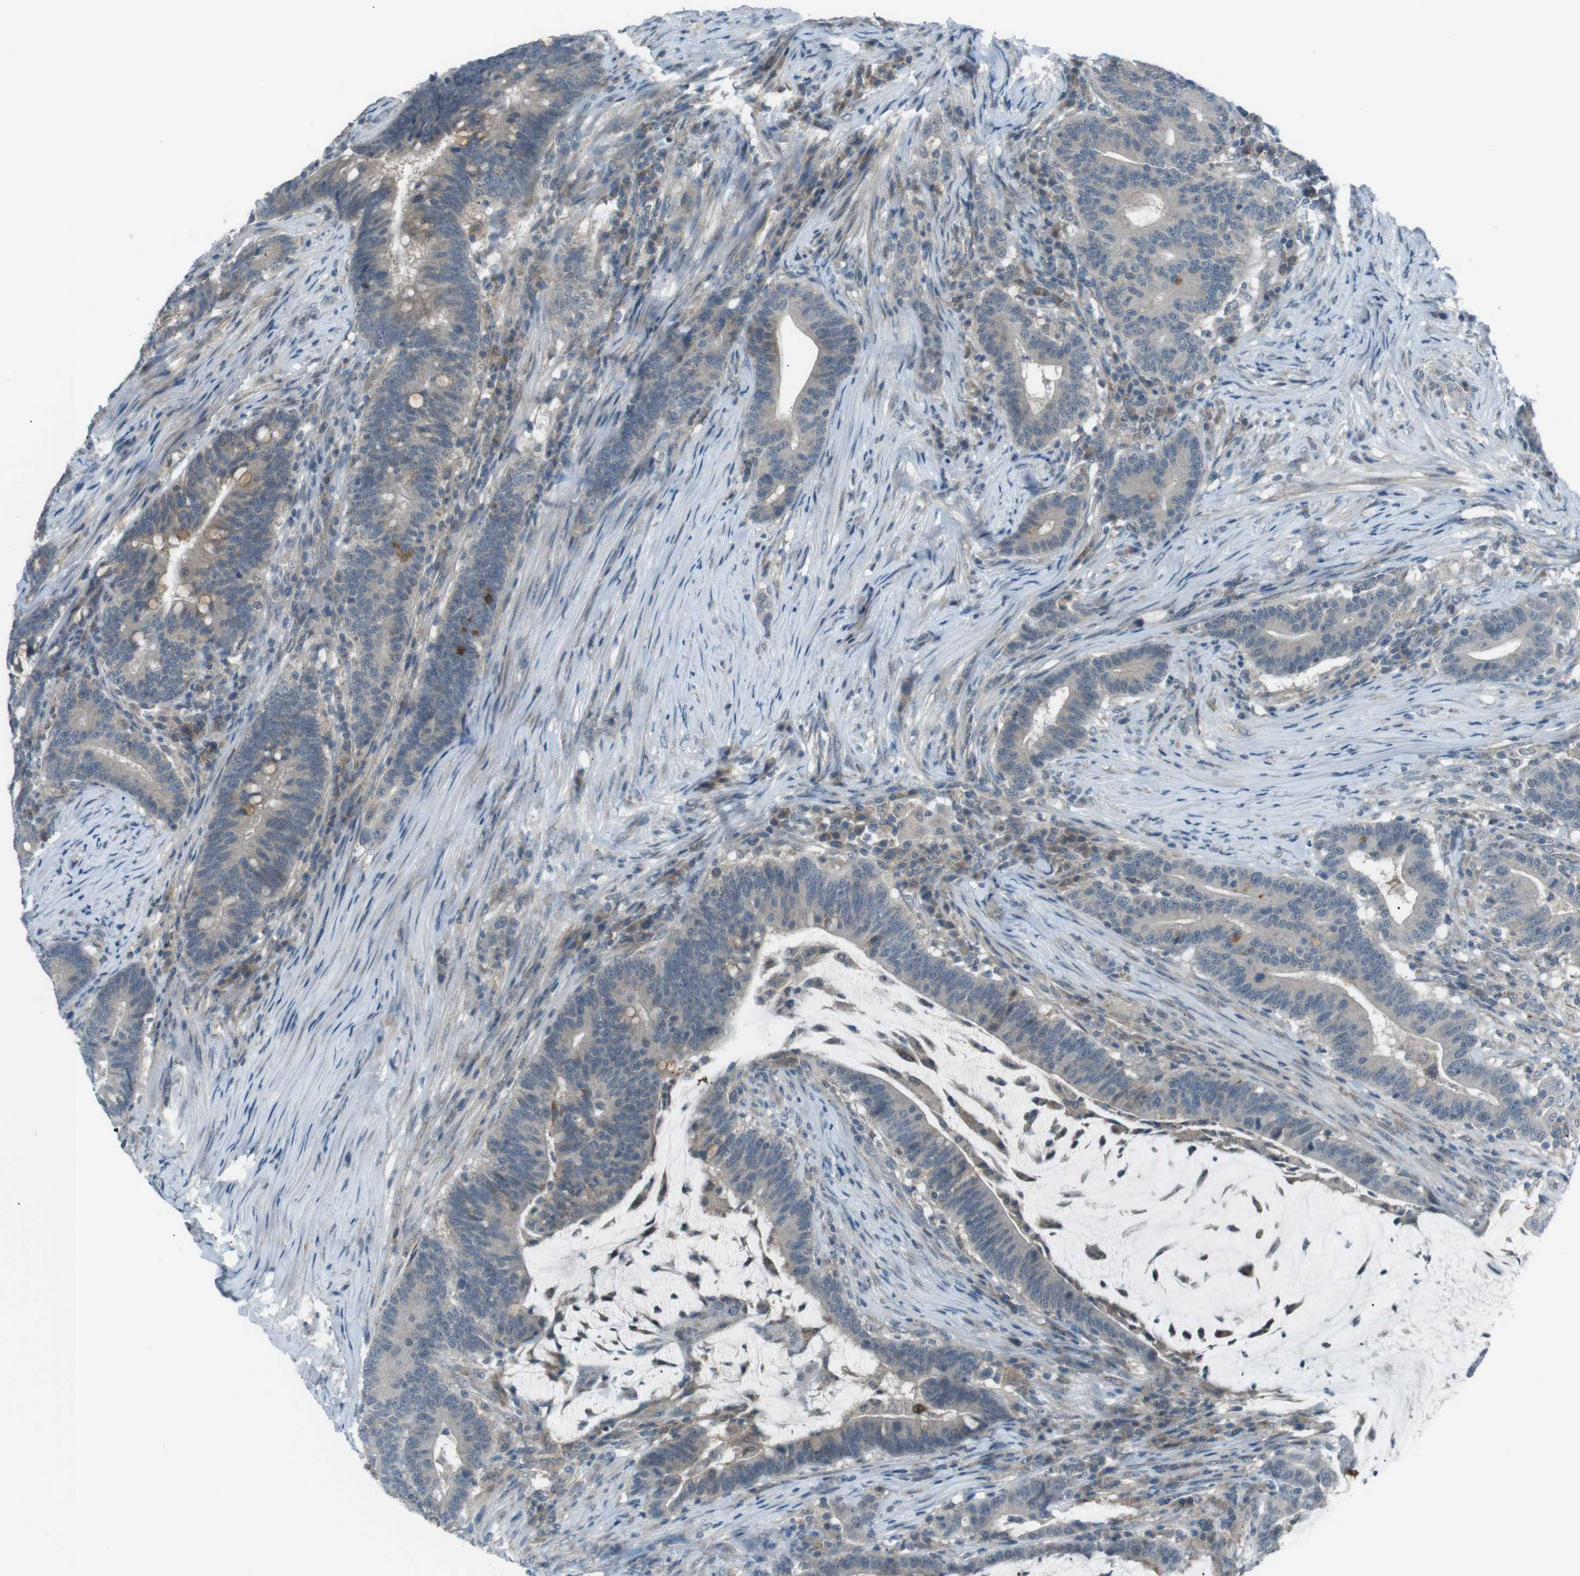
{"staining": {"intensity": "weak", "quantity": "<25%", "location": "cytoplasmic/membranous"}, "tissue": "colorectal cancer", "cell_type": "Tumor cells", "image_type": "cancer", "snomed": [{"axis": "morphology", "description": "Normal tissue, NOS"}, {"axis": "morphology", "description": "Adenocarcinoma, NOS"}, {"axis": "topography", "description": "Colon"}], "caption": "A high-resolution histopathology image shows IHC staining of colorectal cancer (adenocarcinoma), which exhibits no significant expression in tumor cells. The staining is performed using DAB brown chromogen with nuclei counter-stained in using hematoxylin.", "gene": "FCRLA", "patient": {"sex": "female", "age": 66}}